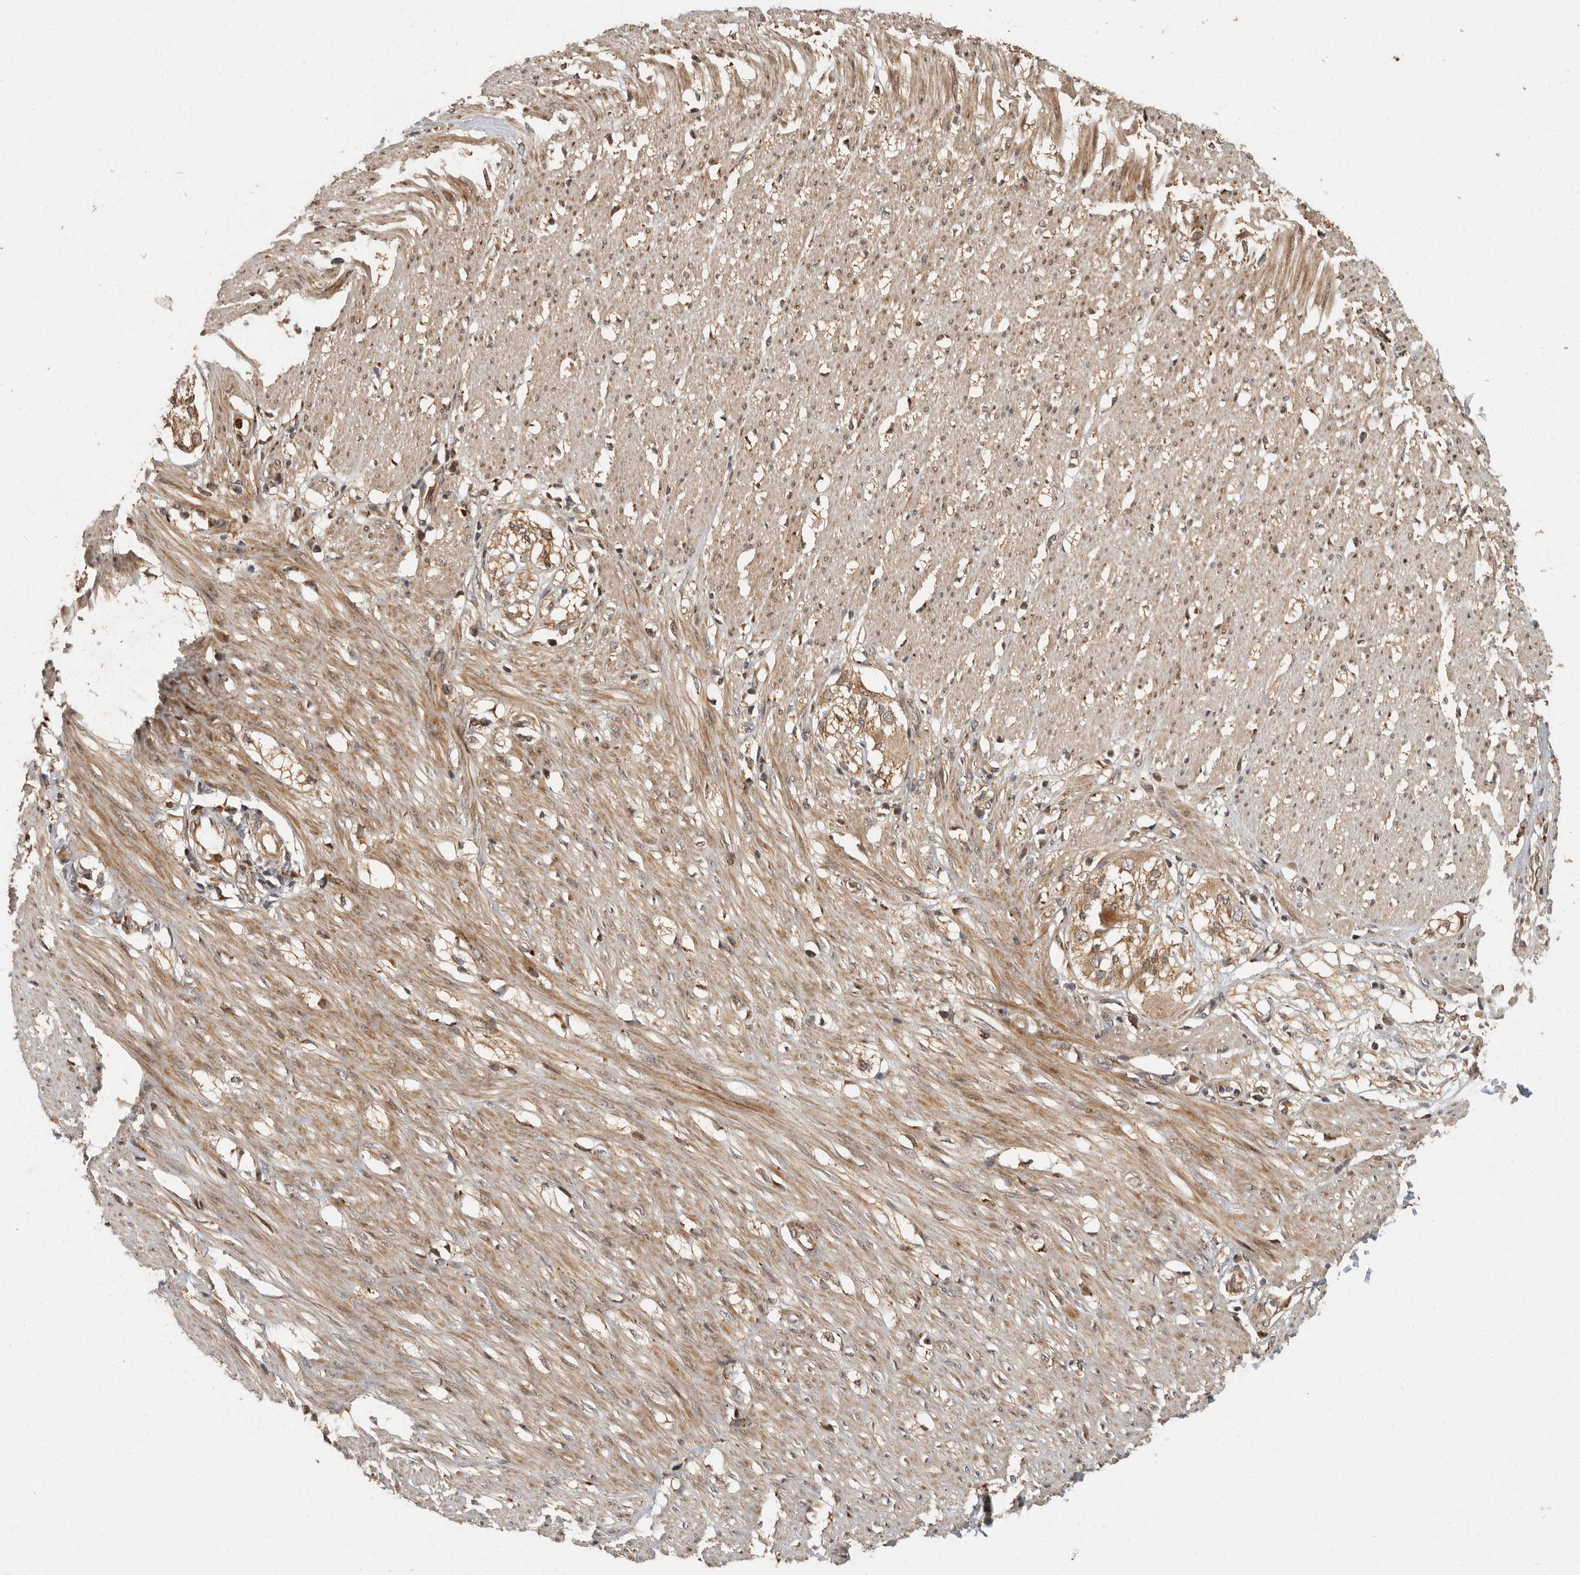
{"staining": {"intensity": "strong", "quantity": "25%-75%", "location": "cytoplasmic/membranous"}, "tissue": "smooth muscle", "cell_type": "Smooth muscle cells", "image_type": "normal", "snomed": [{"axis": "morphology", "description": "Normal tissue, NOS"}, {"axis": "morphology", "description": "Adenocarcinoma, NOS"}, {"axis": "topography", "description": "Colon"}, {"axis": "topography", "description": "Peripheral nerve tissue"}], "caption": "Benign smooth muscle reveals strong cytoplasmic/membranous expression in about 25%-75% of smooth muscle cells, visualized by immunohistochemistry. (DAB IHC, brown staining for protein, blue staining for nuclei).", "gene": "SWT1", "patient": {"sex": "male", "age": 14}}